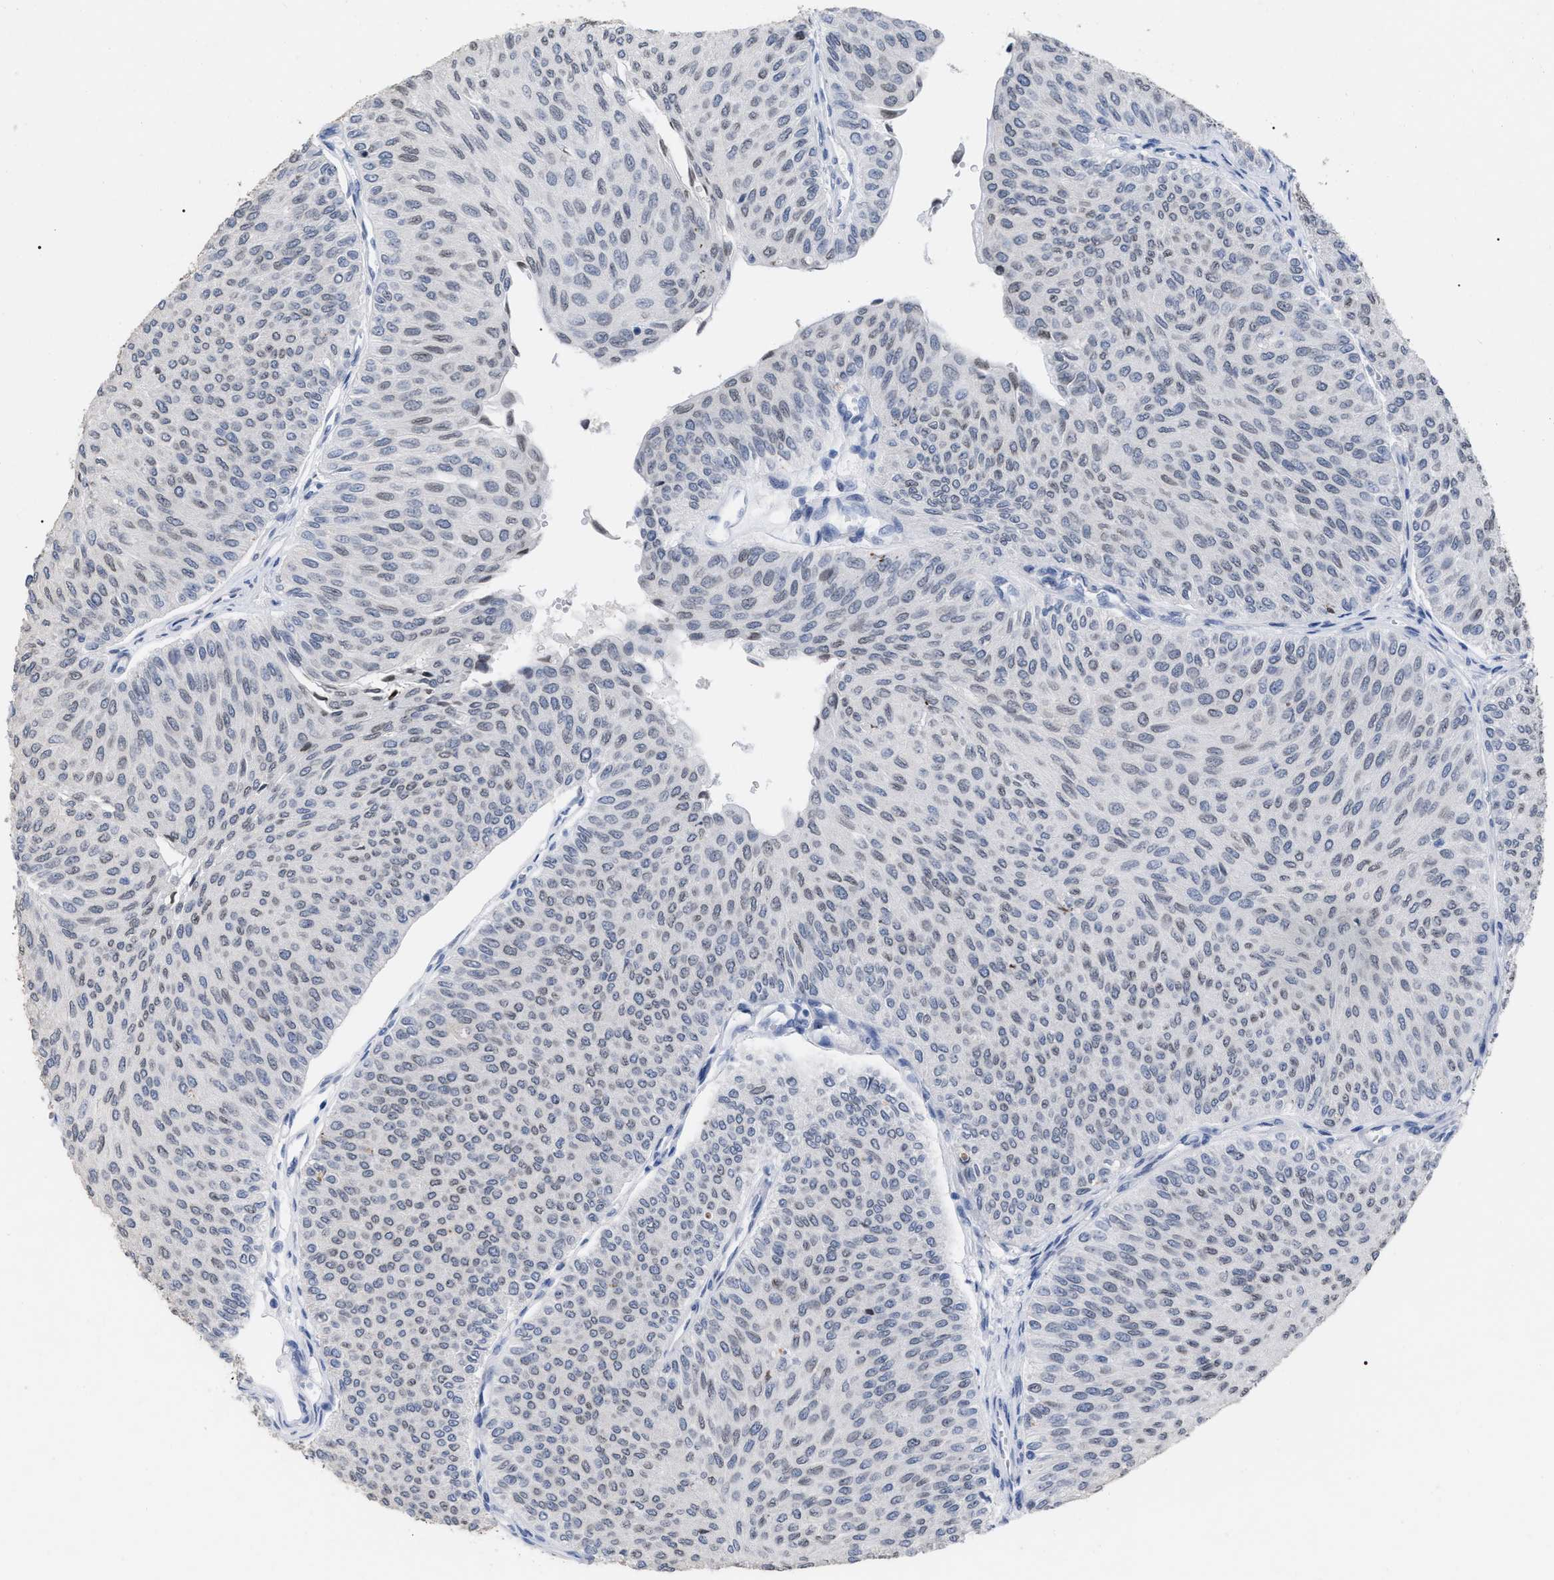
{"staining": {"intensity": "weak", "quantity": "<25%", "location": "cytoplasmic/membranous,nuclear"}, "tissue": "urothelial cancer", "cell_type": "Tumor cells", "image_type": "cancer", "snomed": [{"axis": "morphology", "description": "Urothelial carcinoma, Low grade"}, {"axis": "topography", "description": "Urinary bladder"}], "caption": "This is an immunohistochemistry (IHC) photomicrograph of urothelial carcinoma (low-grade). There is no staining in tumor cells.", "gene": "TPR", "patient": {"sex": "male", "age": 78}}